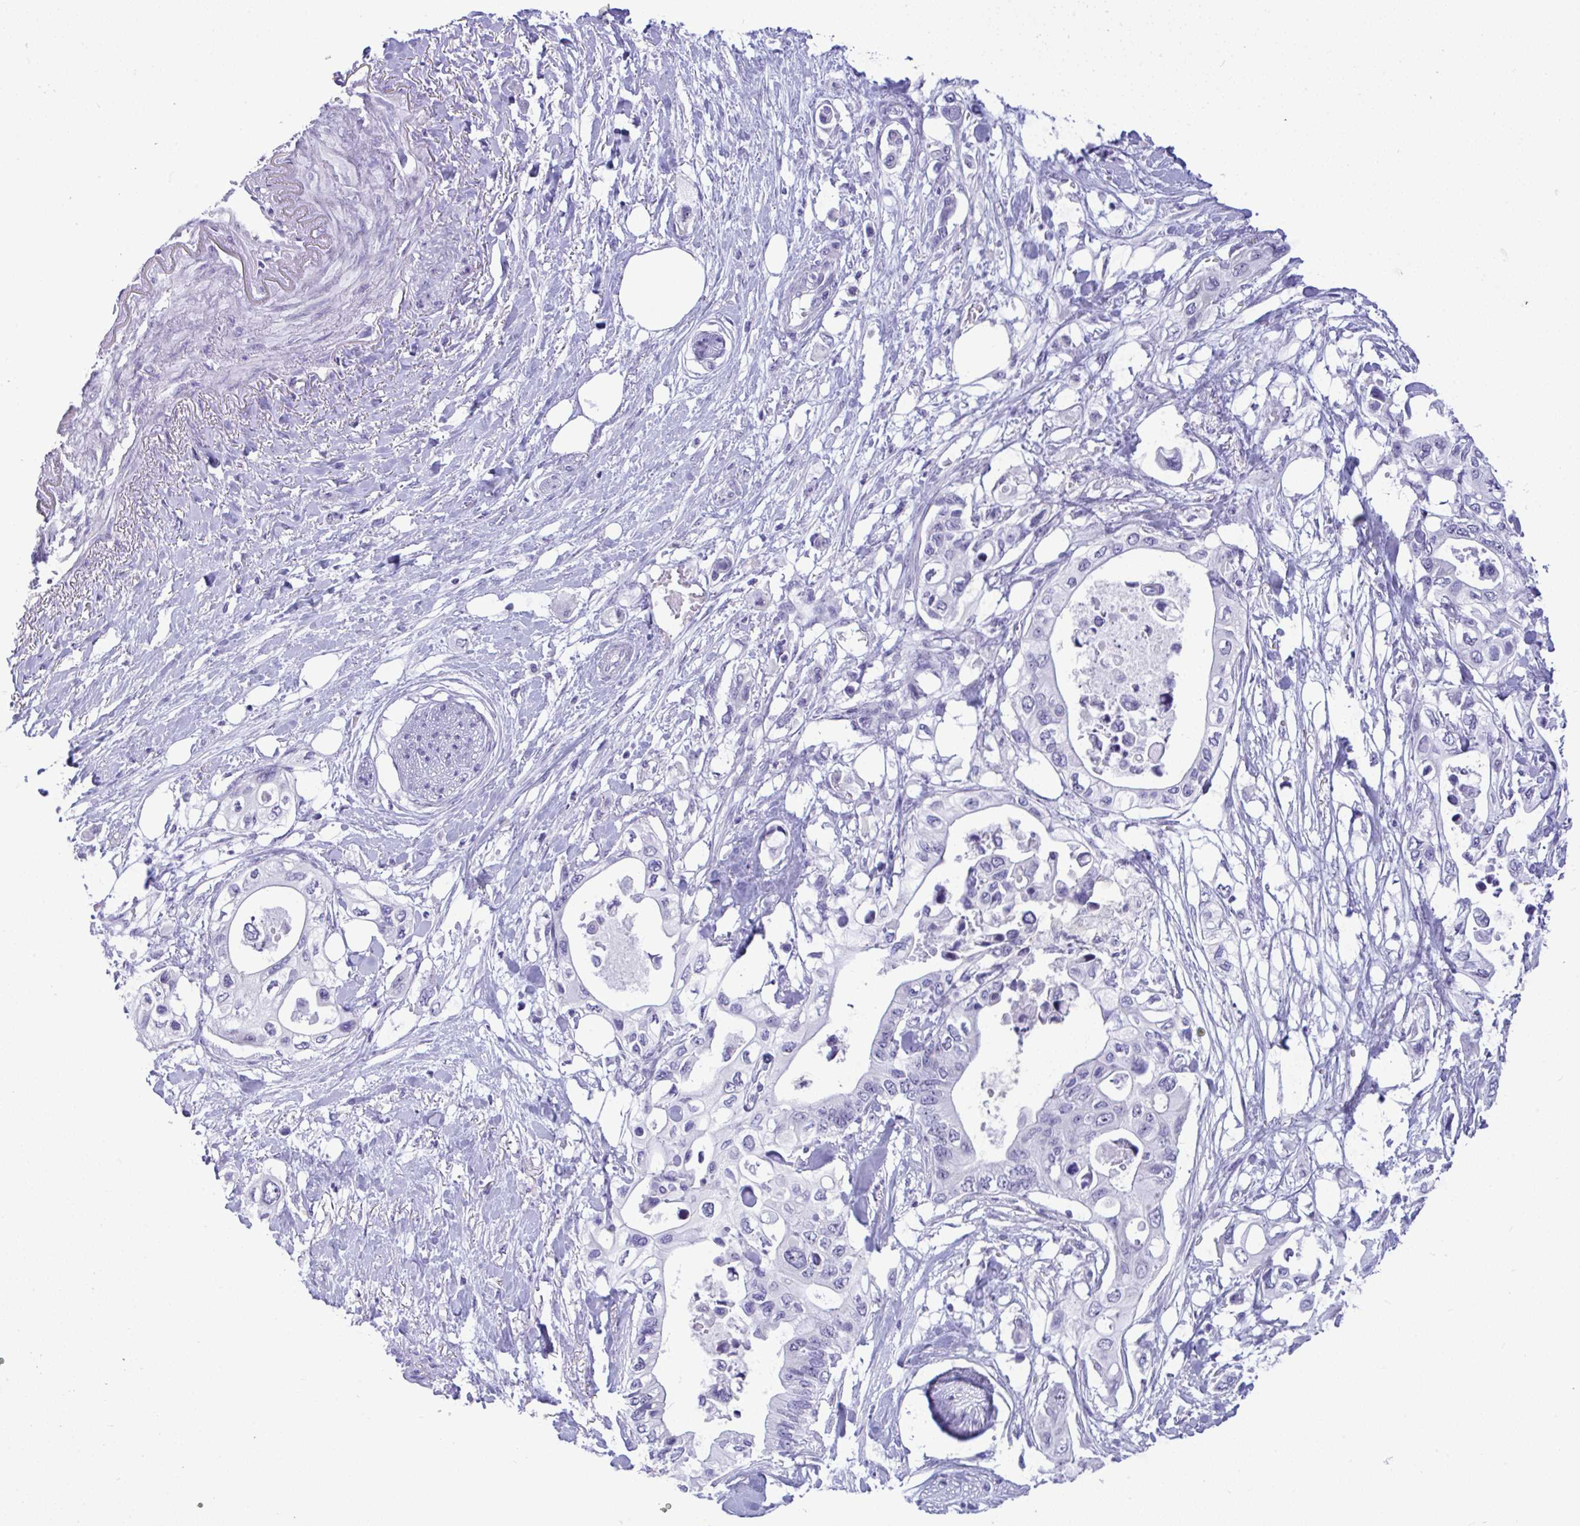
{"staining": {"intensity": "negative", "quantity": "none", "location": "none"}, "tissue": "pancreatic cancer", "cell_type": "Tumor cells", "image_type": "cancer", "snomed": [{"axis": "morphology", "description": "Adenocarcinoma, NOS"}, {"axis": "topography", "description": "Pancreas"}], "caption": "A high-resolution photomicrograph shows immunohistochemistry staining of pancreatic cancer (adenocarcinoma), which shows no significant positivity in tumor cells.", "gene": "YBX2", "patient": {"sex": "female", "age": 63}}